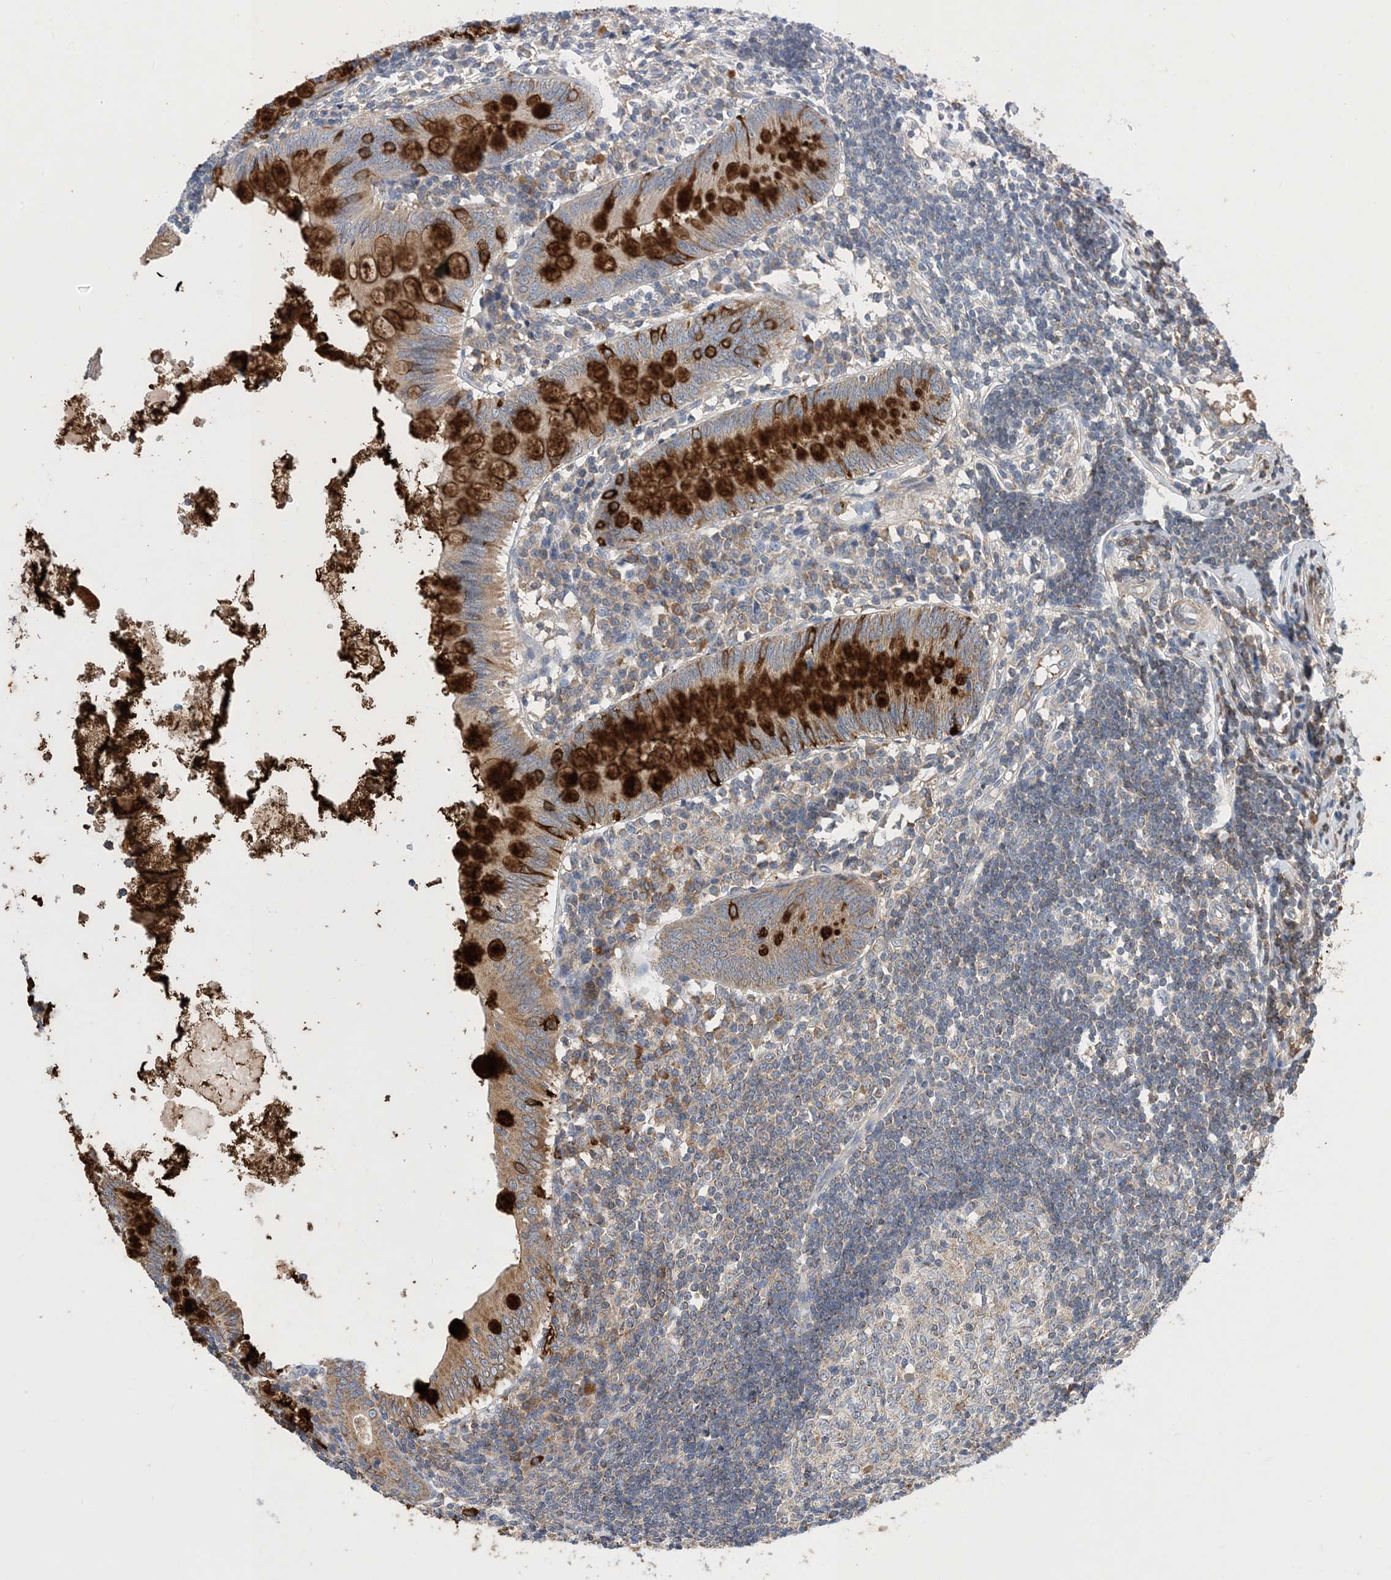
{"staining": {"intensity": "strong", "quantity": "25%-75%", "location": "cytoplasmic/membranous"}, "tissue": "appendix", "cell_type": "Glandular cells", "image_type": "normal", "snomed": [{"axis": "morphology", "description": "Normal tissue, NOS"}, {"axis": "topography", "description": "Appendix"}], "caption": "Appendix stained with IHC demonstrates strong cytoplasmic/membranous positivity in approximately 25%-75% of glandular cells.", "gene": "STK19", "patient": {"sex": "female", "age": 54}}